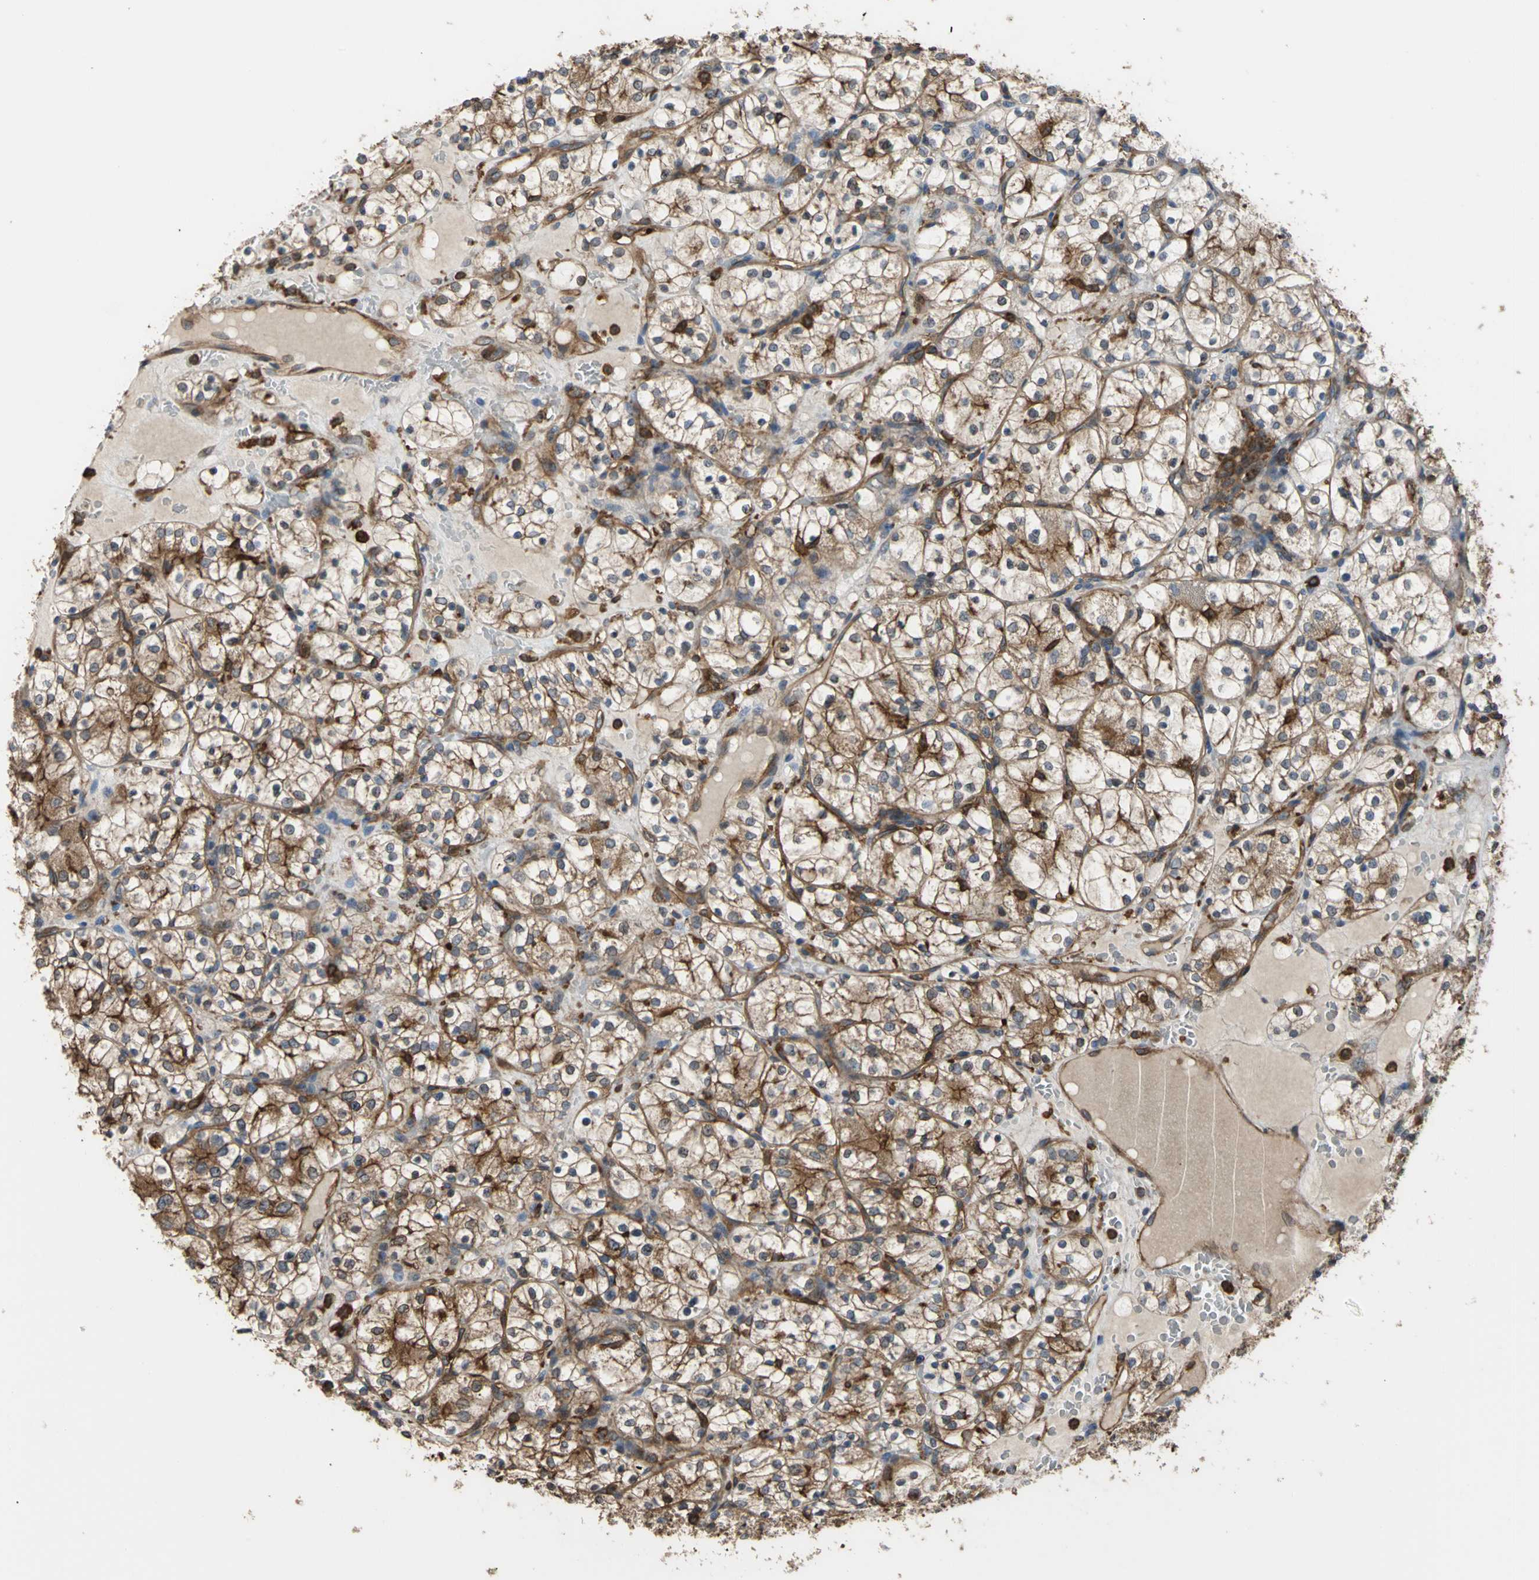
{"staining": {"intensity": "moderate", "quantity": ">75%", "location": "cytoplasmic/membranous"}, "tissue": "renal cancer", "cell_type": "Tumor cells", "image_type": "cancer", "snomed": [{"axis": "morphology", "description": "Adenocarcinoma, NOS"}, {"axis": "topography", "description": "Kidney"}], "caption": "The micrograph displays staining of renal adenocarcinoma, revealing moderate cytoplasmic/membranous protein expression (brown color) within tumor cells.", "gene": "TLN1", "patient": {"sex": "female", "age": 60}}